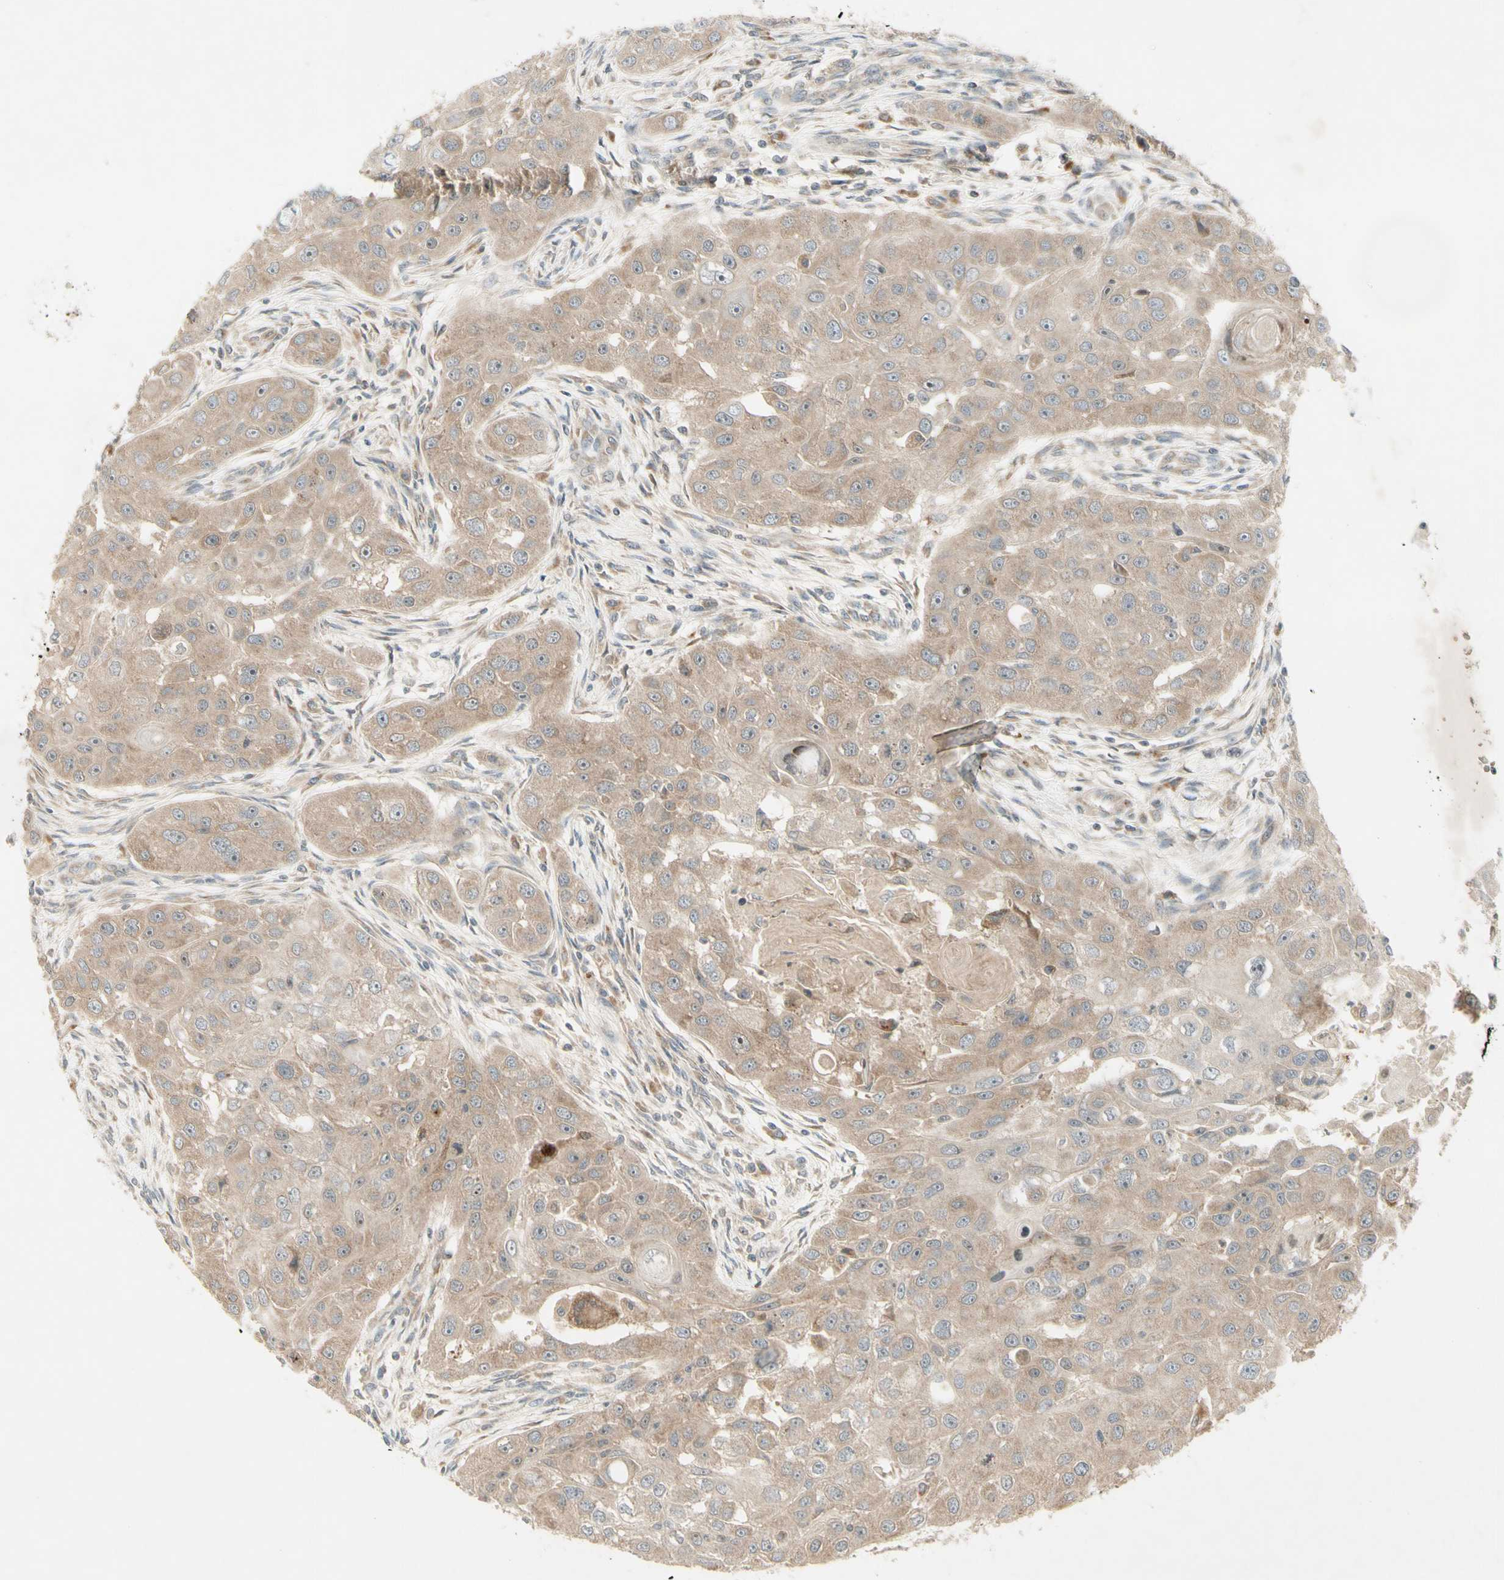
{"staining": {"intensity": "moderate", "quantity": "25%-75%", "location": "cytoplasmic/membranous"}, "tissue": "head and neck cancer", "cell_type": "Tumor cells", "image_type": "cancer", "snomed": [{"axis": "morphology", "description": "Normal tissue, NOS"}, {"axis": "morphology", "description": "Squamous cell carcinoma, NOS"}, {"axis": "topography", "description": "Skeletal muscle"}, {"axis": "topography", "description": "Head-Neck"}], "caption": "High-magnification brightfield microscopy of head and neck cancer stained with DAB (brown) and counterstained with hematoxylin (blue). tumor cells exhibit moderate cytoplasmic/membranous positivity is appreciated in about25%-75% of cells.", "gene": "ETF1", "patient": {"sex": "male", "age": 51}}